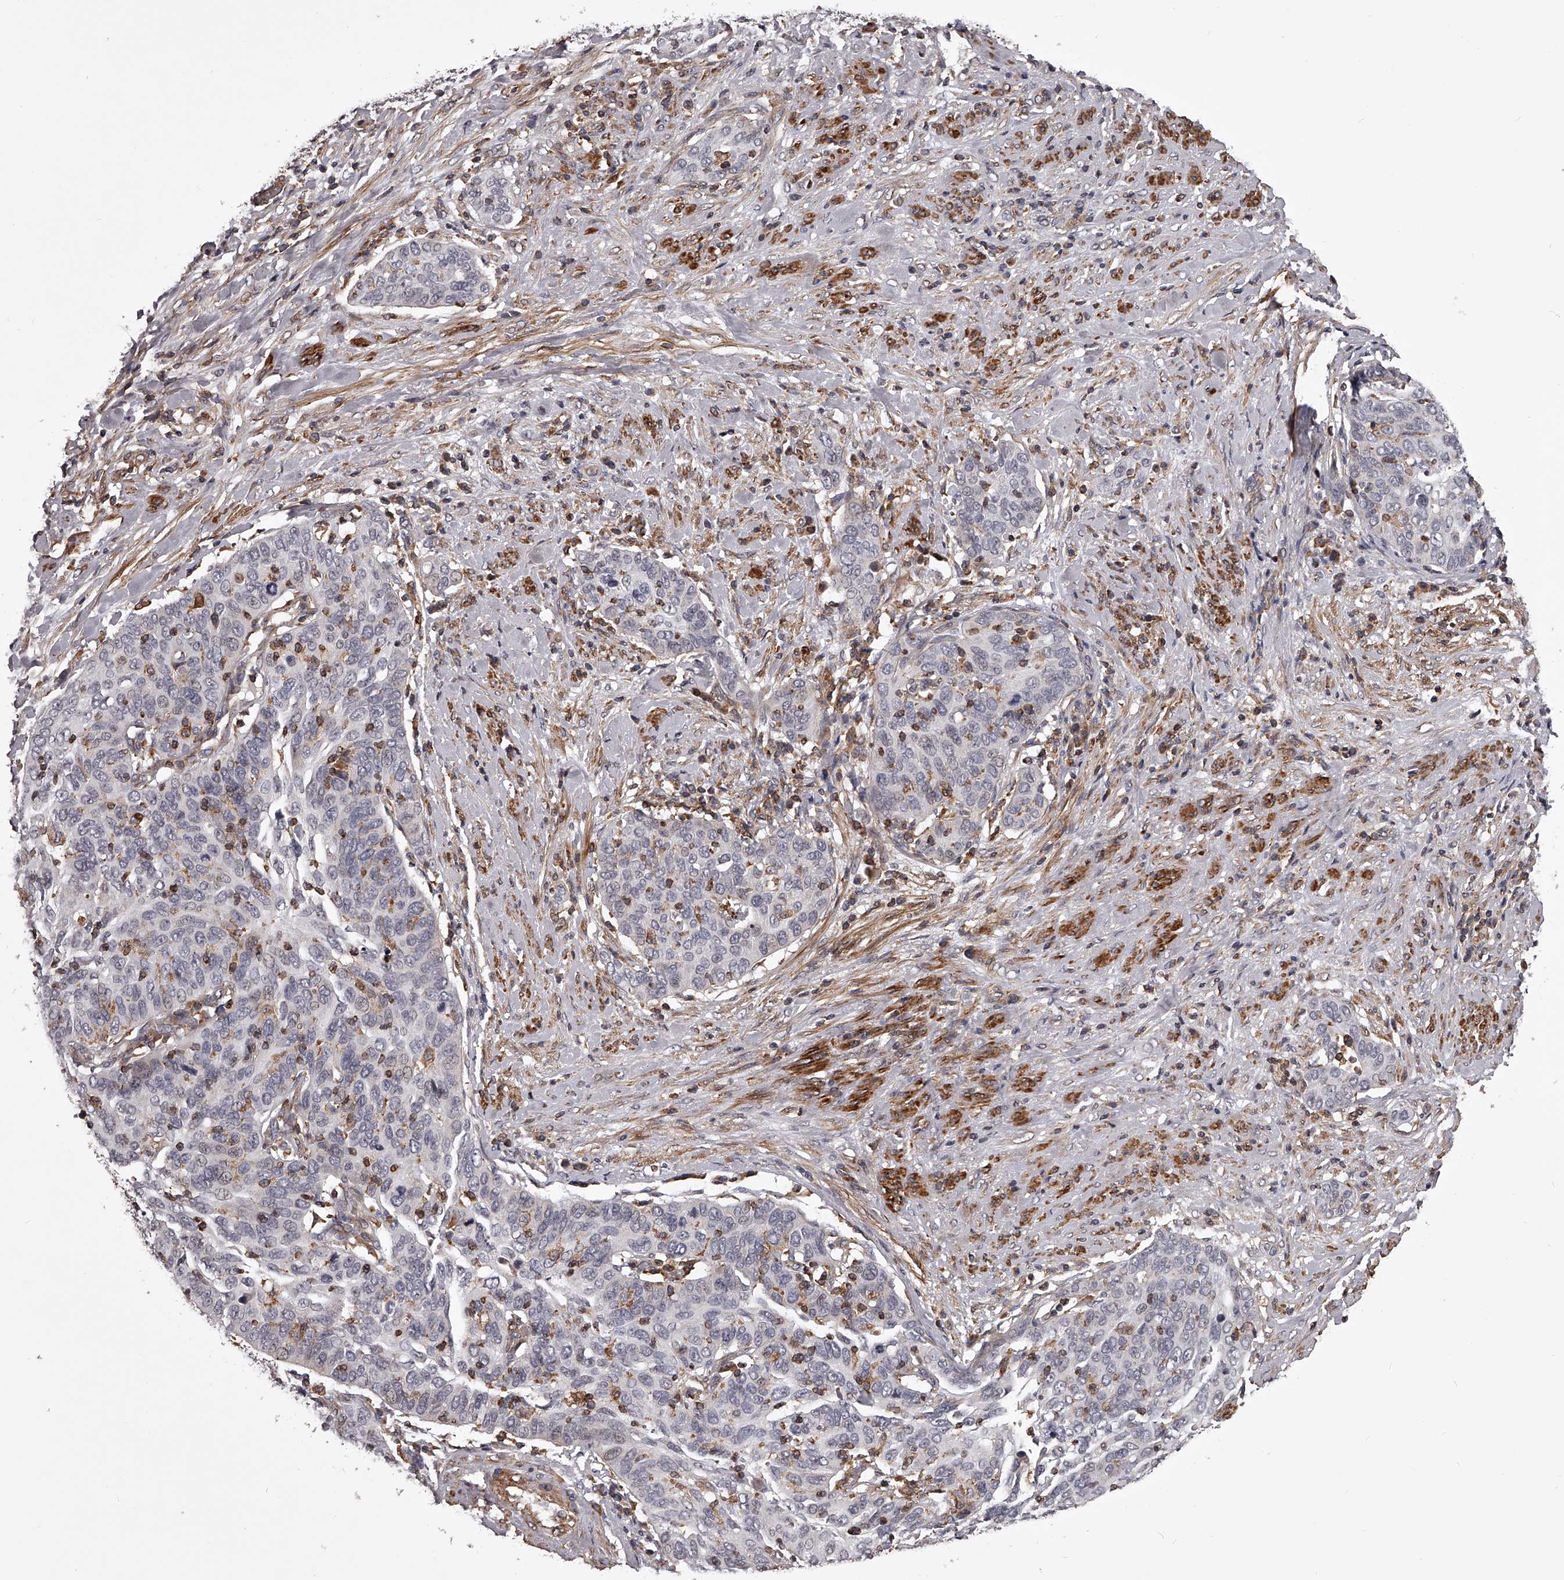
{"staining": {"intensity": "negative", "quantity": "none", "location": "none"}, "tissue": "cervical cancer", "cell_type": "Tumor cells", "image_type": "cancer", "snomed": [{"axis": "morphology", "description": "Squamous cell carcinoma, NOS"}, {"axis": "topography", "description": "Cervix"}], "caption": "A high-resolution micrograph shows immunohistochemistry staining of cervical squamous cell carcinoma, which exhibits no significant staining in tumor cells.", "gene": "RRP36", "patient": {"sex": "female", "age": 60}}